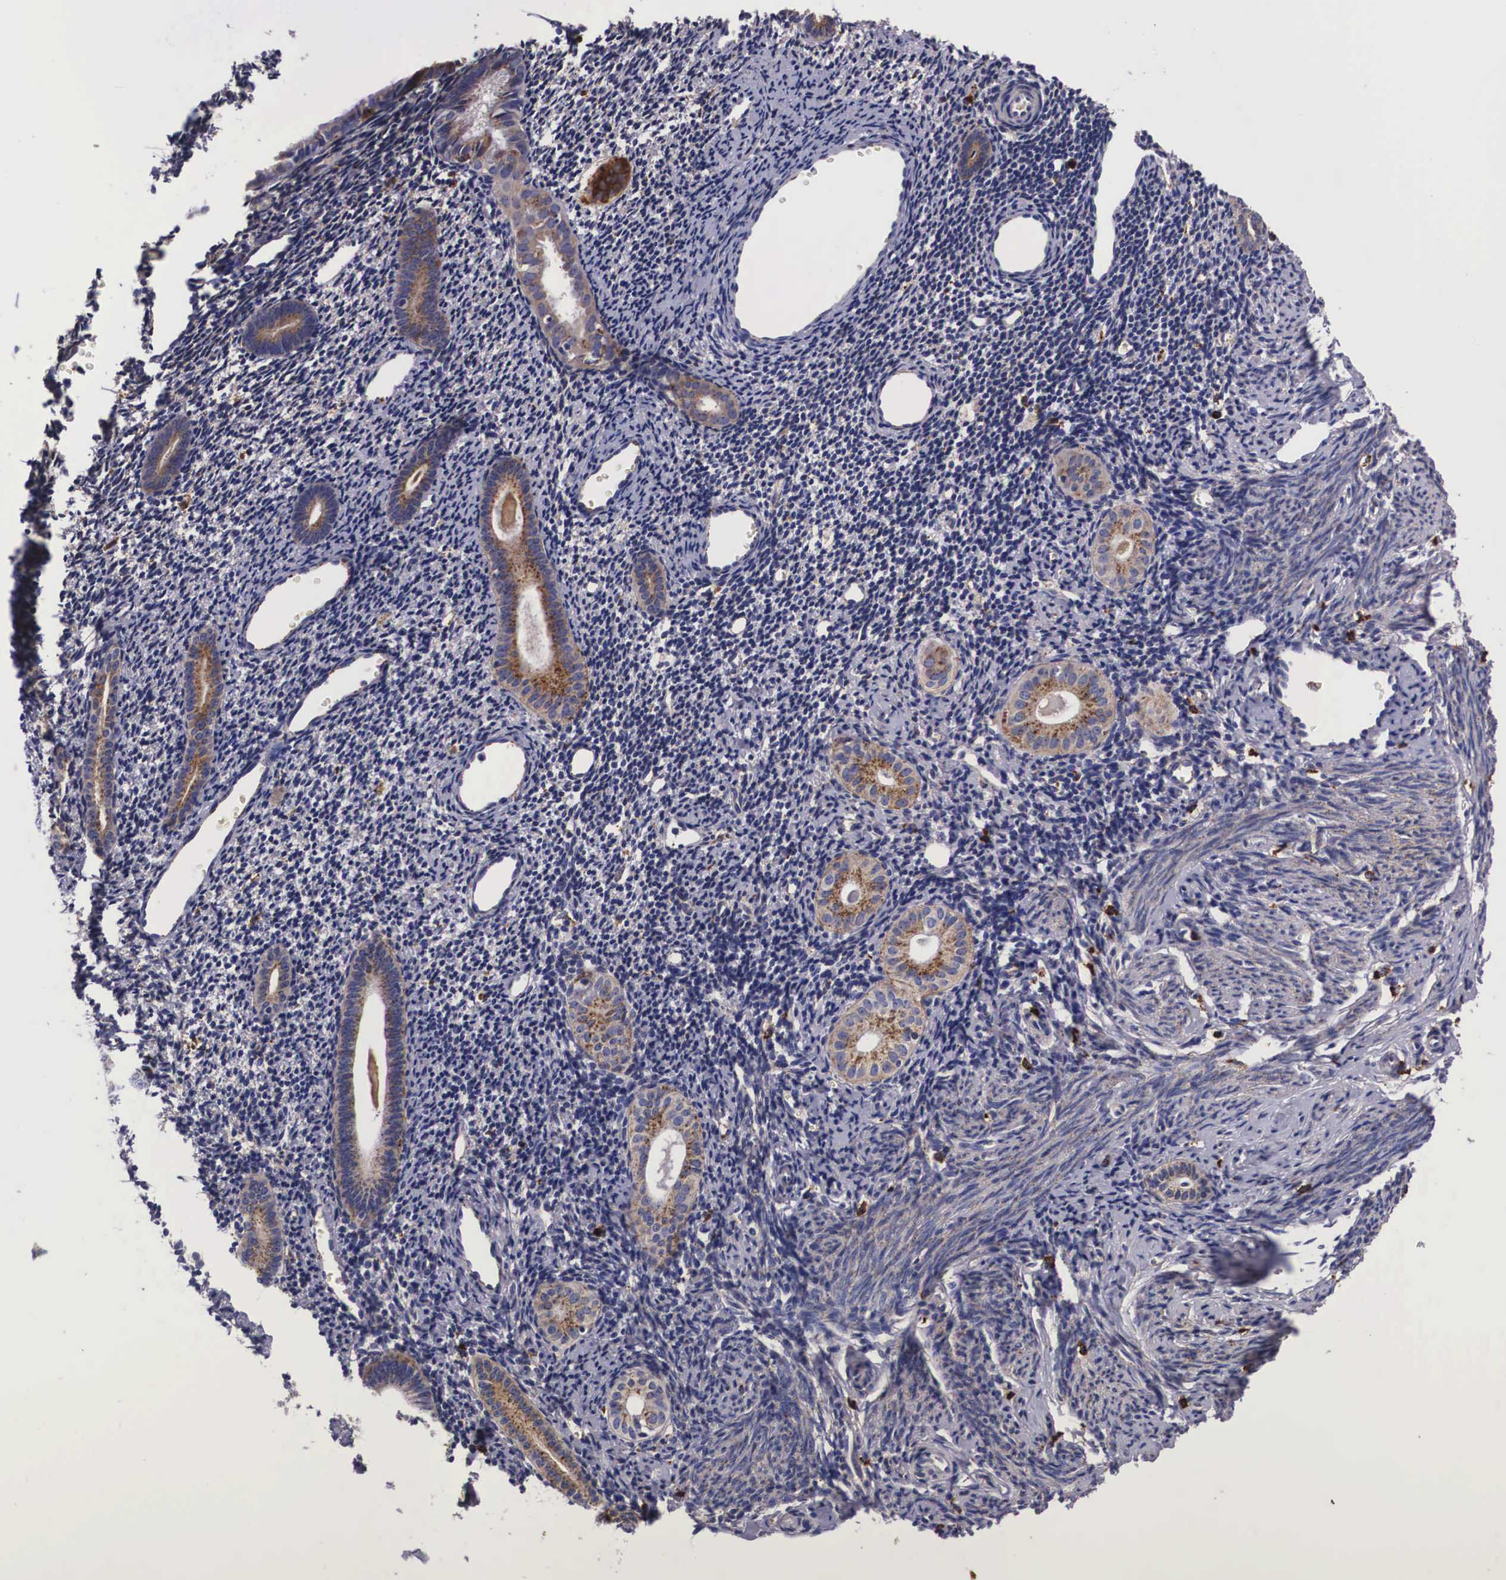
{"staining": {"intensity": "negative", "quantity": "none", "location": "none"}, "tissue": "endometrium", "cell_type": "Cells in endometrial stroma", "image_type": "normal", "snomed": [{"axis": "morphology", "description": "Normal tissue, NOS"}, {"axis": "morphology", "description": "Neoplasm, benign, NOS"}, {"axis": "topography", "description": "Uterus"}], "caption": "Cells in endometrial stroma show no significant staining in unremarkable endometrium. (IHC, brightfield microscopy, high magnification).", "gene": "NAGA", "patient": {"sex": "female", "age": 55}}